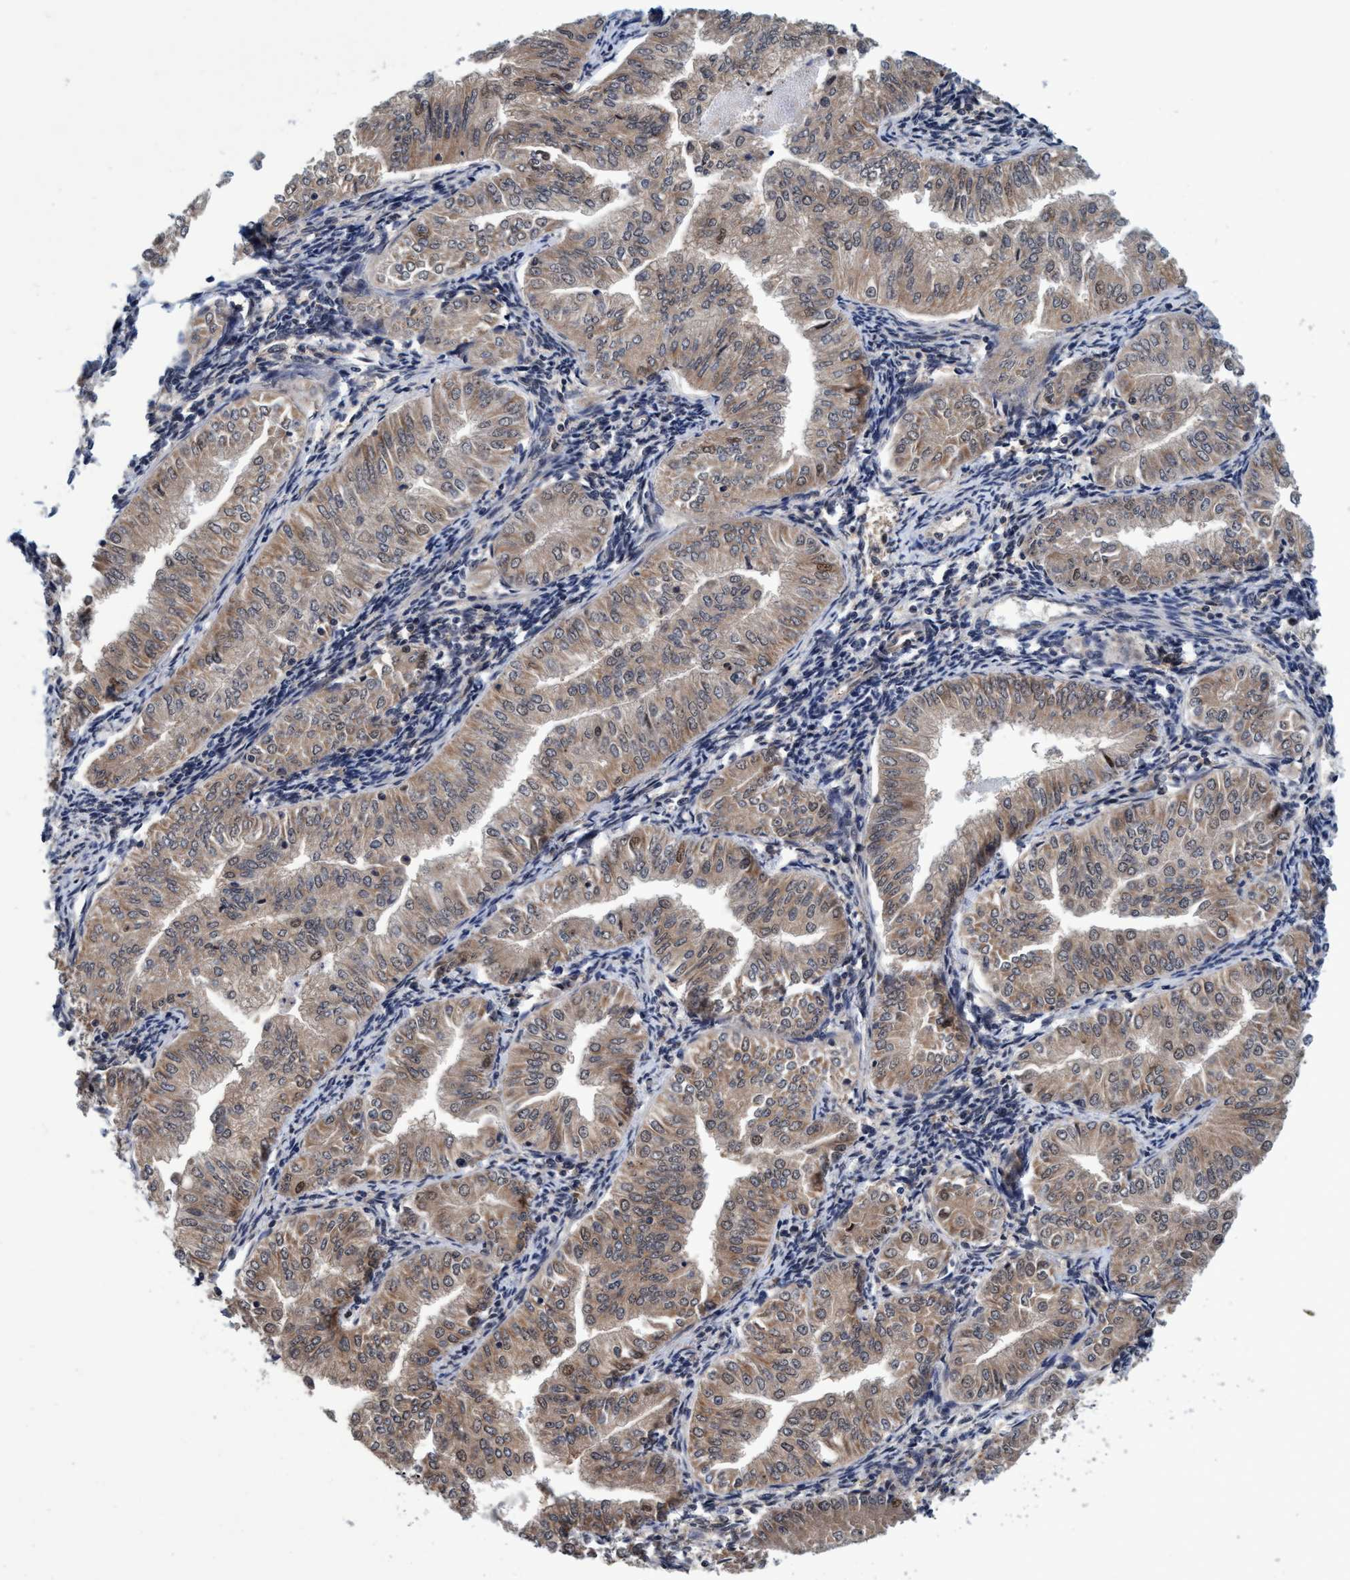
{"staining": {"intensity": "weak", "quantity": ">75%", "location": "cytoplasmic/membranous"}, "tissue": "endometrial cancer", "cell_type": "Tumor cells", "image_type": "cancer", "snomed": [{"axis": "morphology", "description": "Normal tissue, NOS"}, {"axis": "morphology", "description": "Adenocarcinoma, NOS"}, {"axis": "topography", "description": "Endometrium"}], "caption": "The histopathology image demonstrates a brown stain indicating the presence of a protein in the cytoplasmic/membranous of tumor cells in endometrial adenocarcinoma. The protein of interest is stained brown, and the nuclei are stained in blue (DAB IHC with brightfield microscopy, high magnification).", "gene": "PSMD12", "patient": {"sex": "female", "age": 53}}